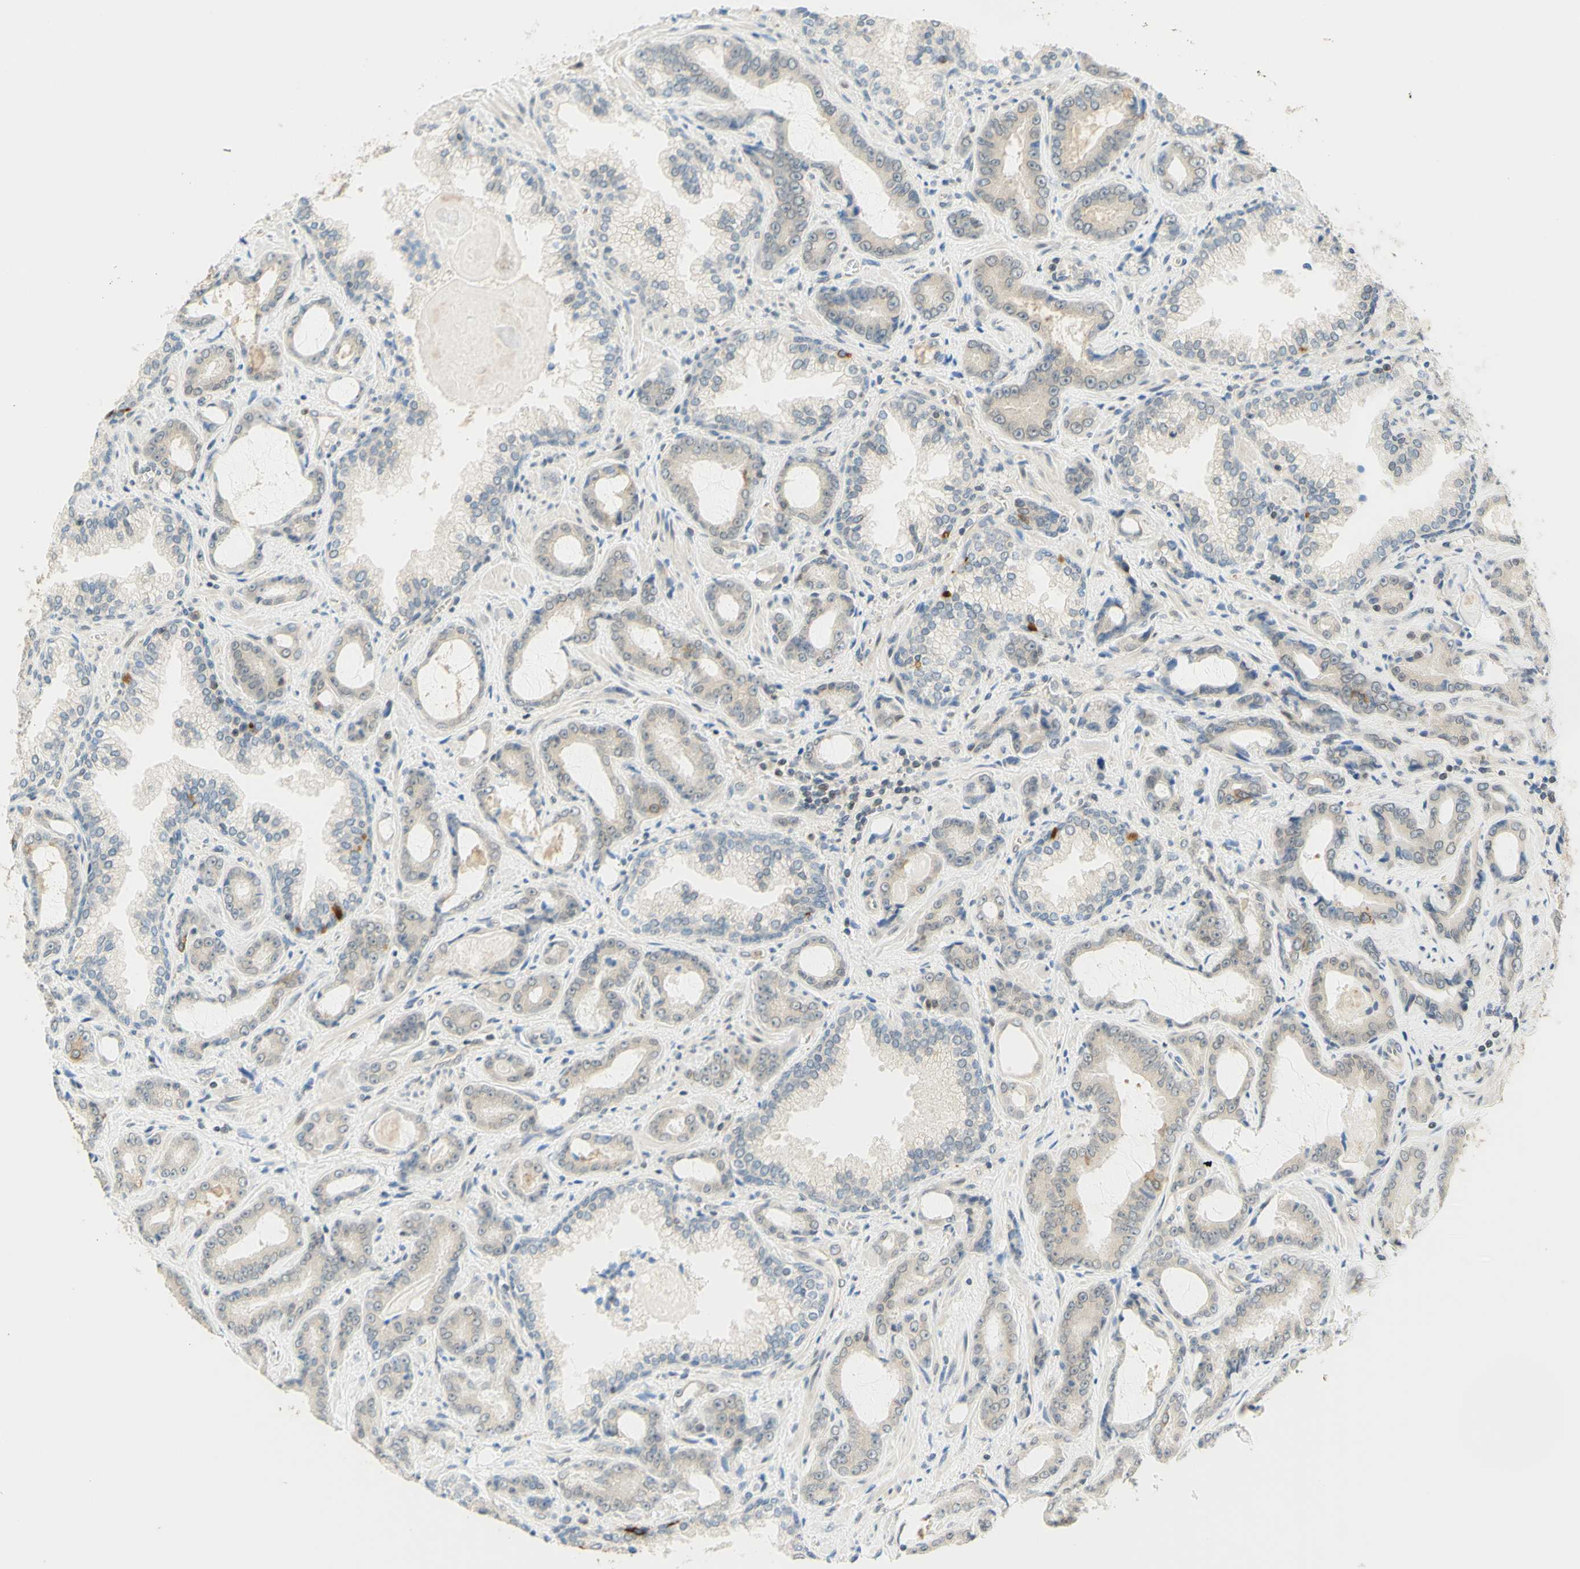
{"staining": {"intensity": "weak", "quantity": "<25%", "location": "cytoplasmic/membranous"}, "tissue": "prostate cancer", "cell_type": "Tumor cells", "image_type": "cancer", "snomed": [{"axis": "morphology", "description": "Adenocarcinoma, Low grade"}, {"axis": "topography", "description": "Prostate"}], "caption": "Prostate adenocarcinoma (low-grade) was stained to show a protein in brown. There is no significant positivity in tumor cells.", "gene": "C2CD2L", "patient": {"sex": "male", "age": 60}}